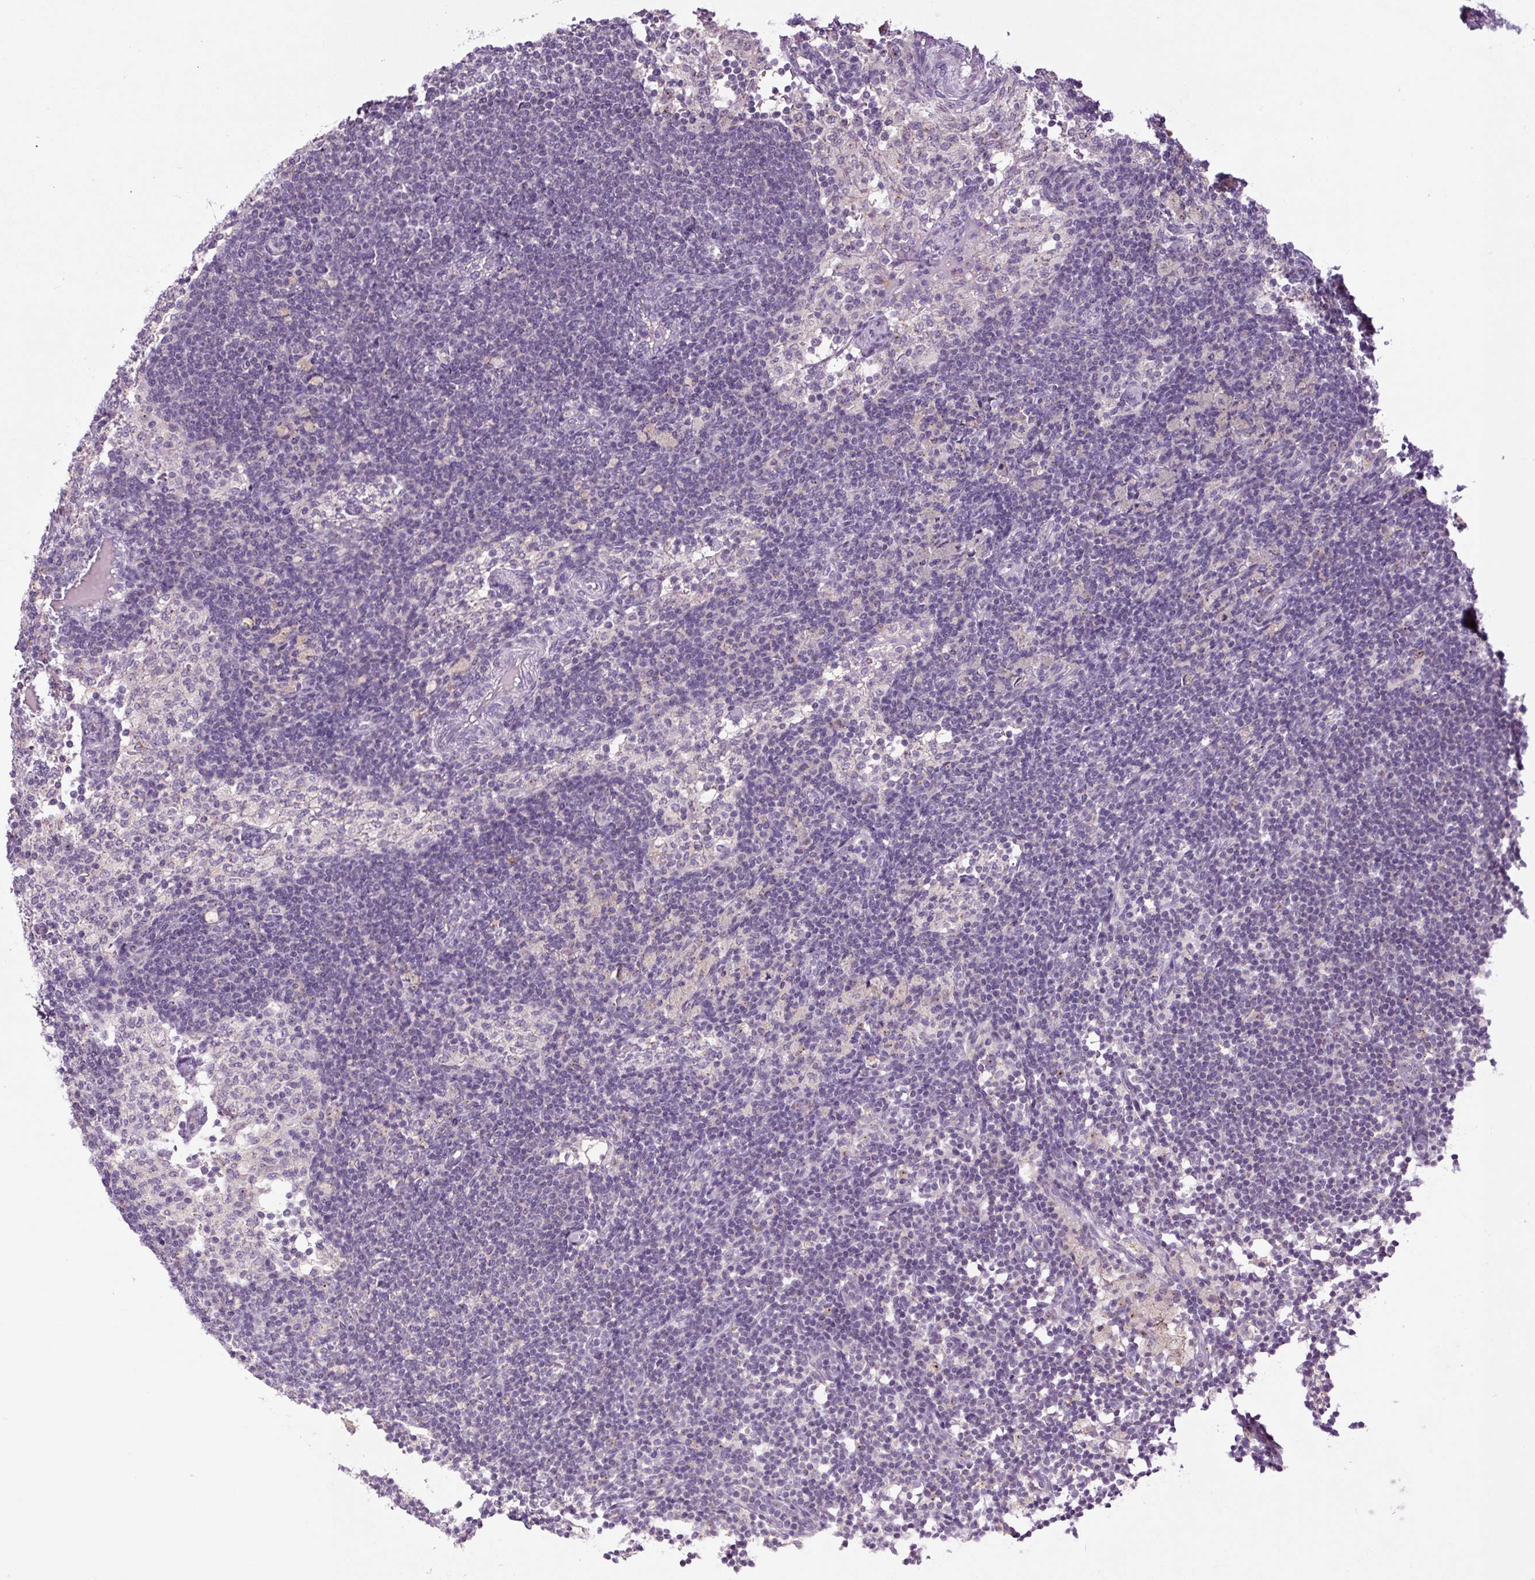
{"staining": {"intensity": "moderate", "quantity": "<25%", "location": "cytoplasmic/membranous"}, "tissue": "lymph node", "cell_type": "Non-germinal center cells", "image_type": "normal", "snomed": [{"axis": "morphology", "description": "Normal tissue, NOS"}, {"axis": "topography", "description": "Lymph node"}], "caption": "This photomicrograph displays IHC staining of benign lymph node, with low moderate cytoplasmic/membranous expression in approximately <25% of non-germinal center cells.", "gene": "PCM1", "patient": {"sex": "male", "age": 49}}